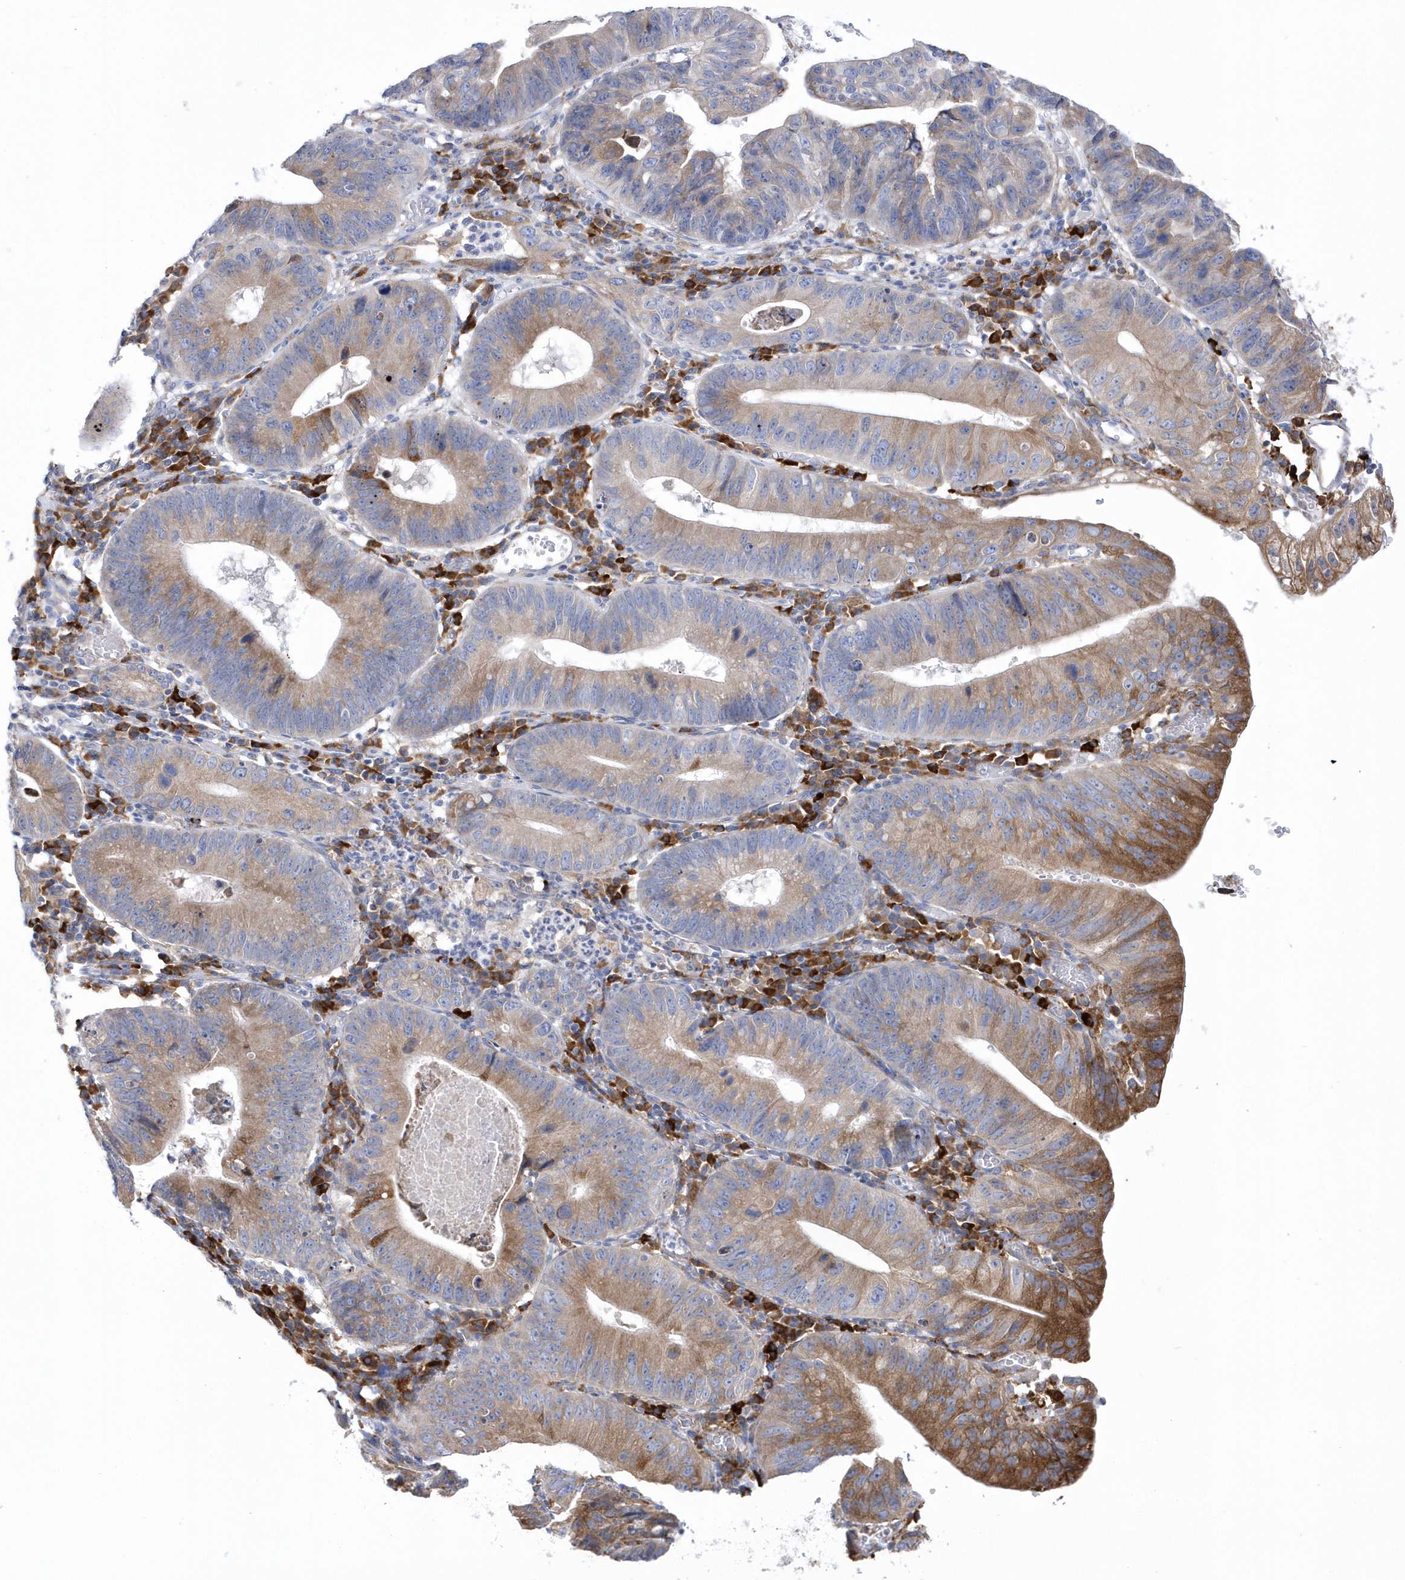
{"staining": {"intensity": "moderate", "quantity": ">75%", "location": "cytoplasmic/membranous"}, "tissue": "stomach cancer", "cell_type": "Tumor cells", "image_type": "cancer", "snomed": [{"axis": "morphology", "description": "Adenocarcinoma, NOS"}, {"axis": "topography", "description": "Stomach"}], "caption": "Immunohistochemistry histopathology image of stomach adenocarcinoma stained for a protein (brown), which demonstrates medium levels of moderate cytoplasmic/membranous positivity in approximately >75% of tumor cells.", "gene": "MED31", "patient": {"sex": "male", "age": 59}}